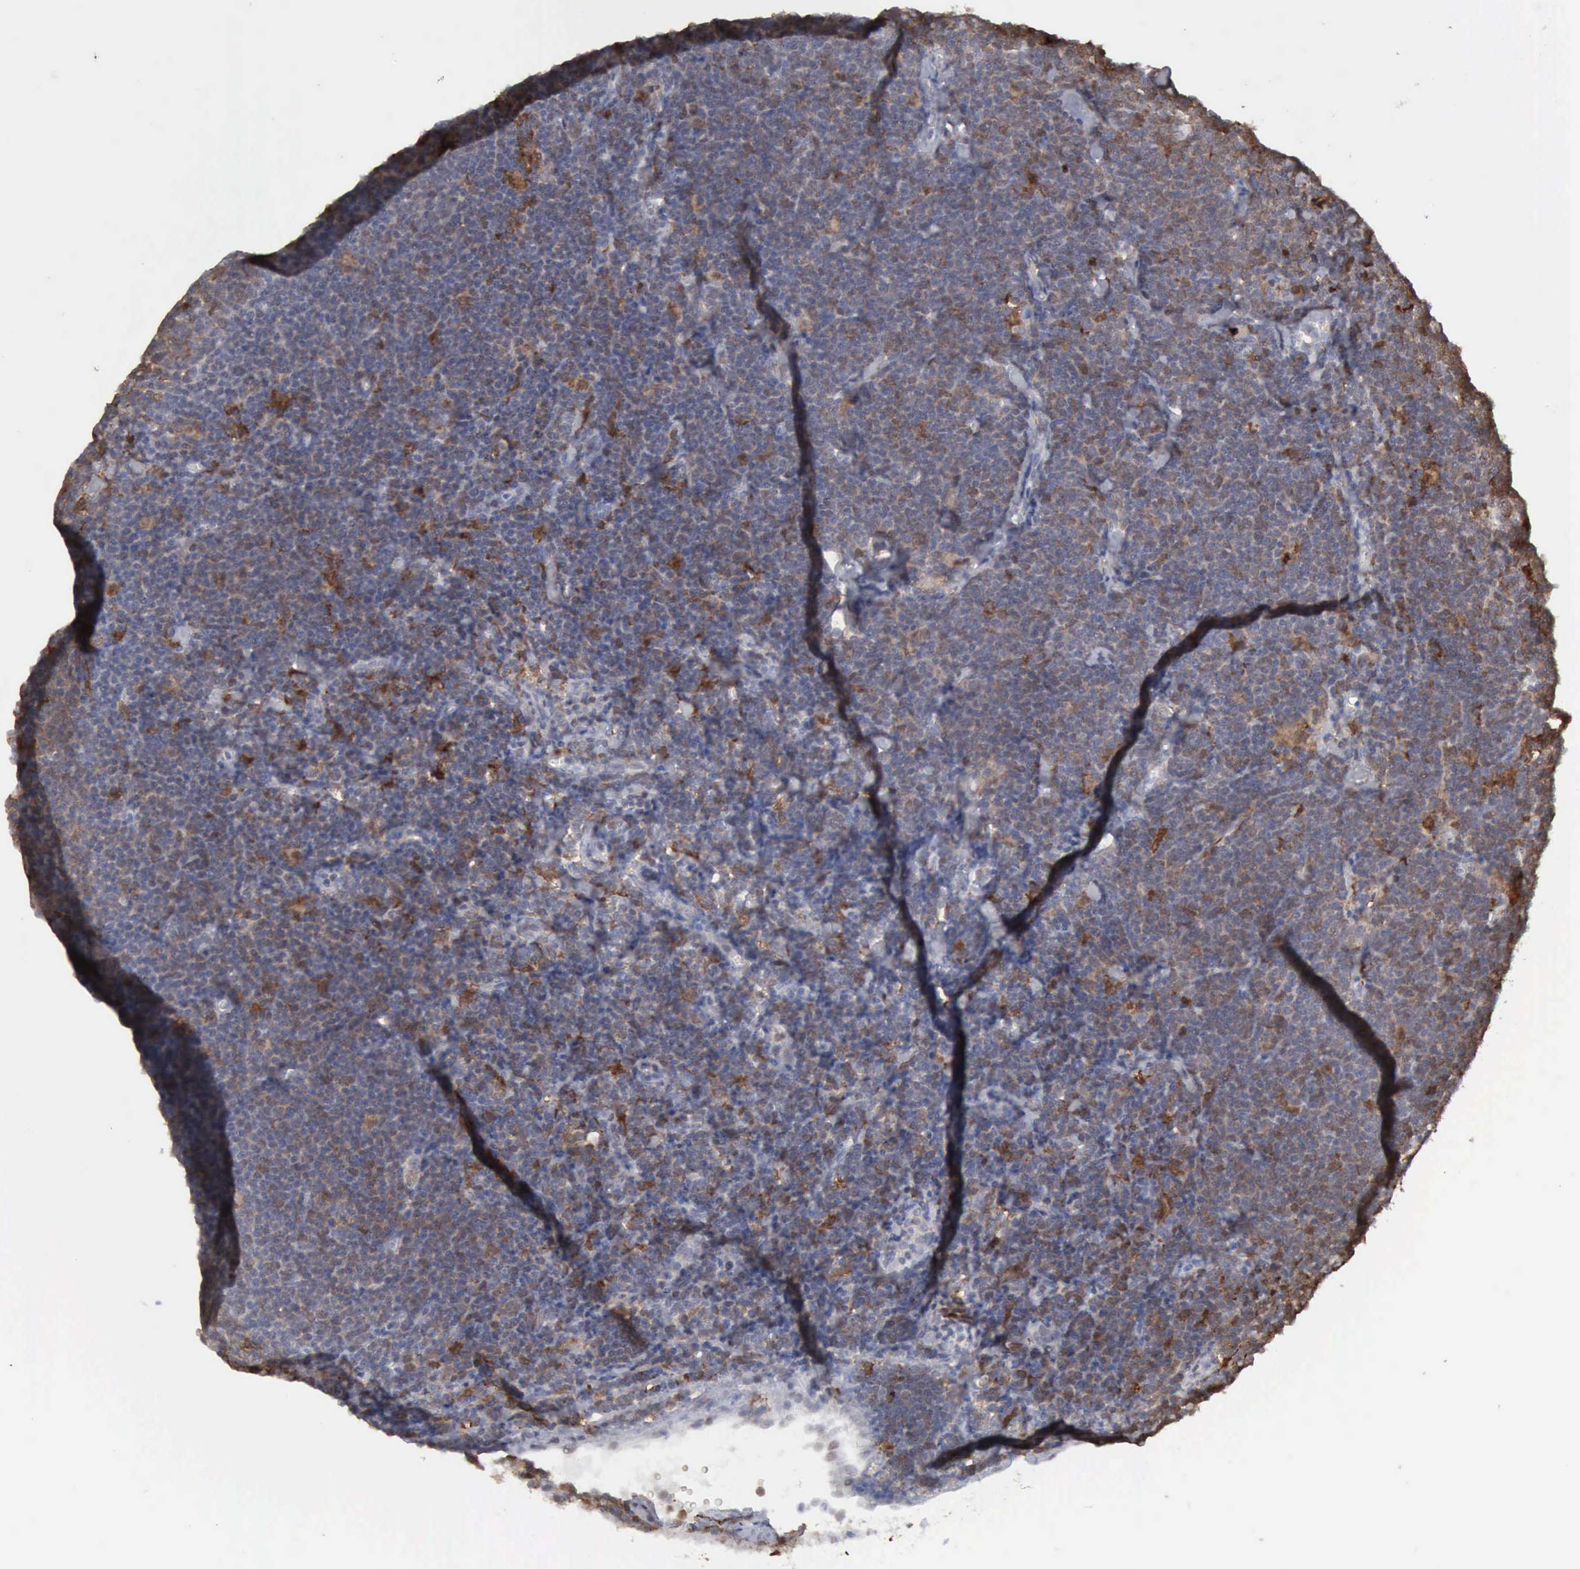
{"staining": {"intensity": "moderate", "quantity": "<25%", "location": "cytoplasmic/membranous,nuclear"}, "tissue": "lymphoma", "cell_type": "Tumor cells", "image_type": "cancer", "snomed": [{"axis": "morphology", "description": "Malignant lymphoma, non-Hodgkin's type, Low grade"}, {"axis": "topography", "description": "Lymph node"}], "caption": "Immunohistochemistry (IHC) micrograph of human low-grade malignant lymphoma, non-Hodgkin's type stained for a protein (brown), which shows low levels of moderate cytoplasmic/membranous and nuclear expression in approximately <25% of tumor cells.", "gene": "STAT1", "patient": {"sex": "male", "age": 65}}